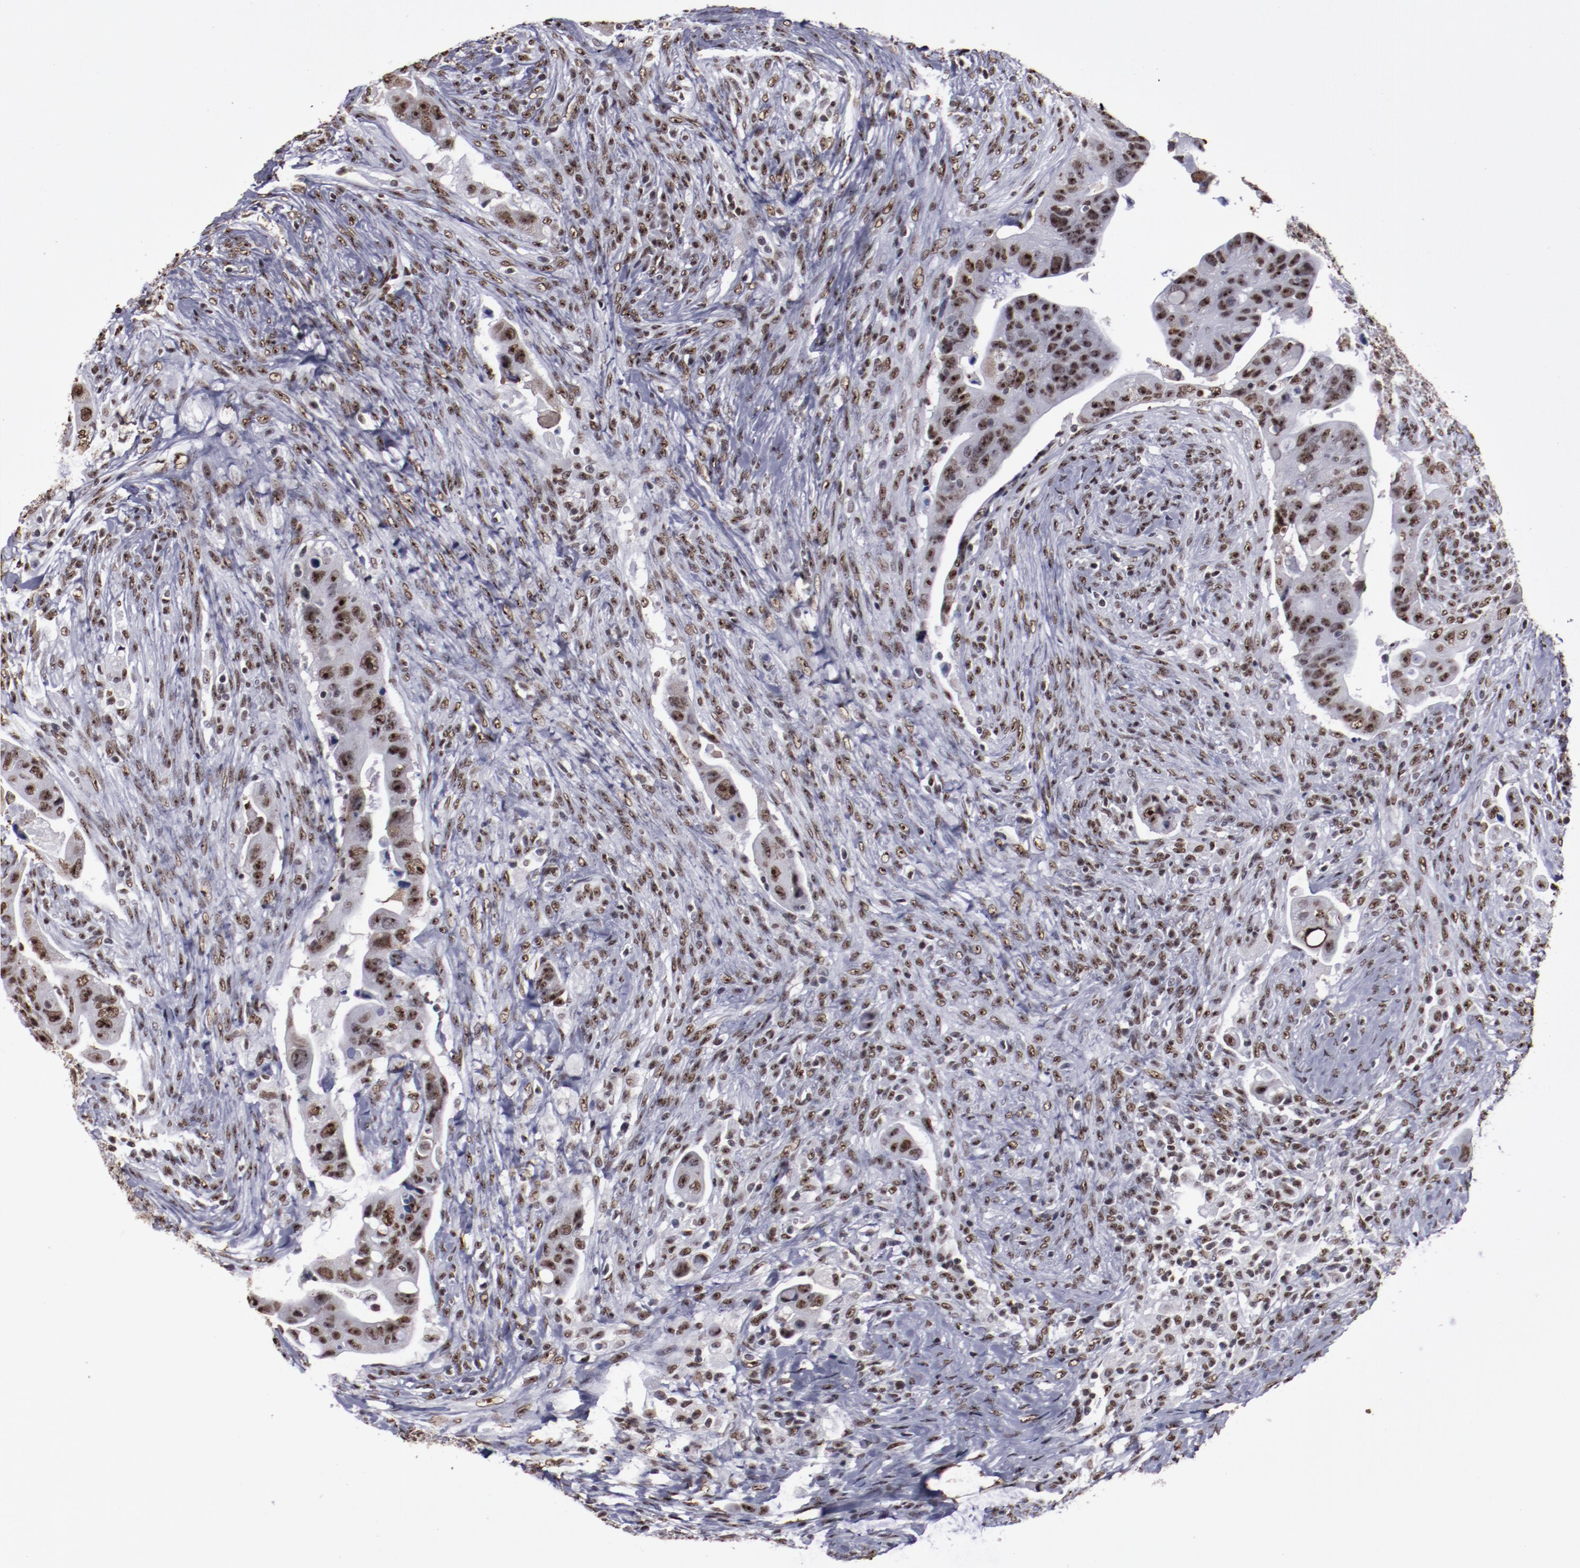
{"staining": {"intensity": "strong", "quantity": ">75%", "location": "nuclear"}, "tissue": "colorectal cancer", "cell_type": "Tumor cells", "image_type": "cancer", "snomed": [{"axis": "morphology", "description": "Adenocarcinoma, NOS"}, {"axis": "topography", "description": "Rectum"}], "caption": "Protein staining demonstrates strong nuclear positivity in about >75% of tumor cells in colorectal adenocarcinoma. The staining was performed using DAB to visualize the protein expression in brown, while the nuclei were stained in blue with hematoxylin (Magnification: 20x).", "gene": "HNRNPA2B1", "patient": {"sex": "female", "age": 71}}